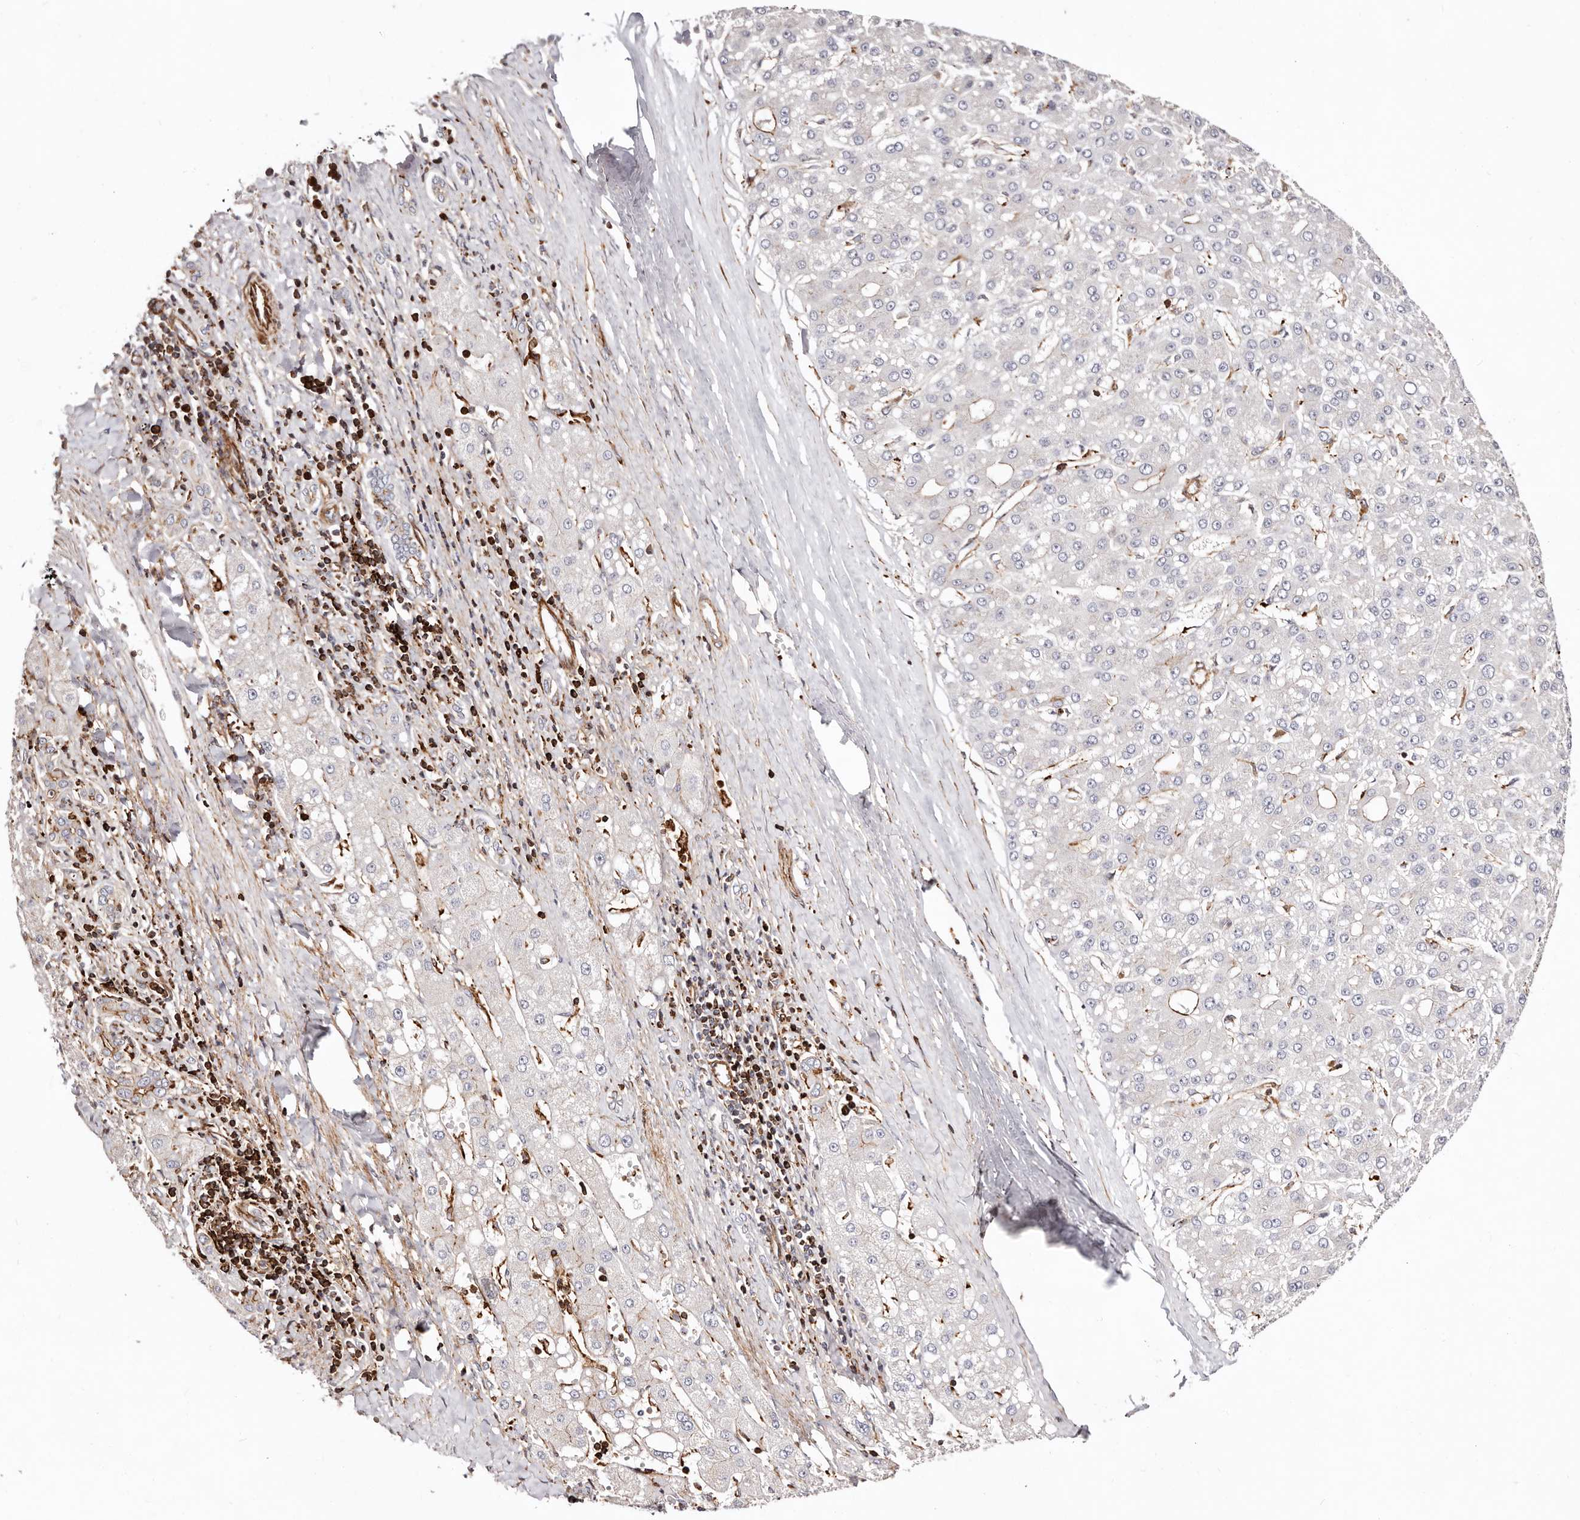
{"staining": {"intensity": "weak", "quantity": "<25%", "location": "cytoplasmic/membranous"}, "tissue": "liver cancer", "cell_type": "Tumor cells", "image_type": "cancer", "snomed": [{"axis": "morphology", "description": "Carcinoma, Hepatocellular, NOS"}, {"axis": "topography", "description": "Liver"}], "caption": "This is an IHC photomicrograph of liver hepatocellular carcinoma. There is no positivity in tumor cells.", "gene": "PTPN22", "patient": {"sex": "male", "age": 67}}